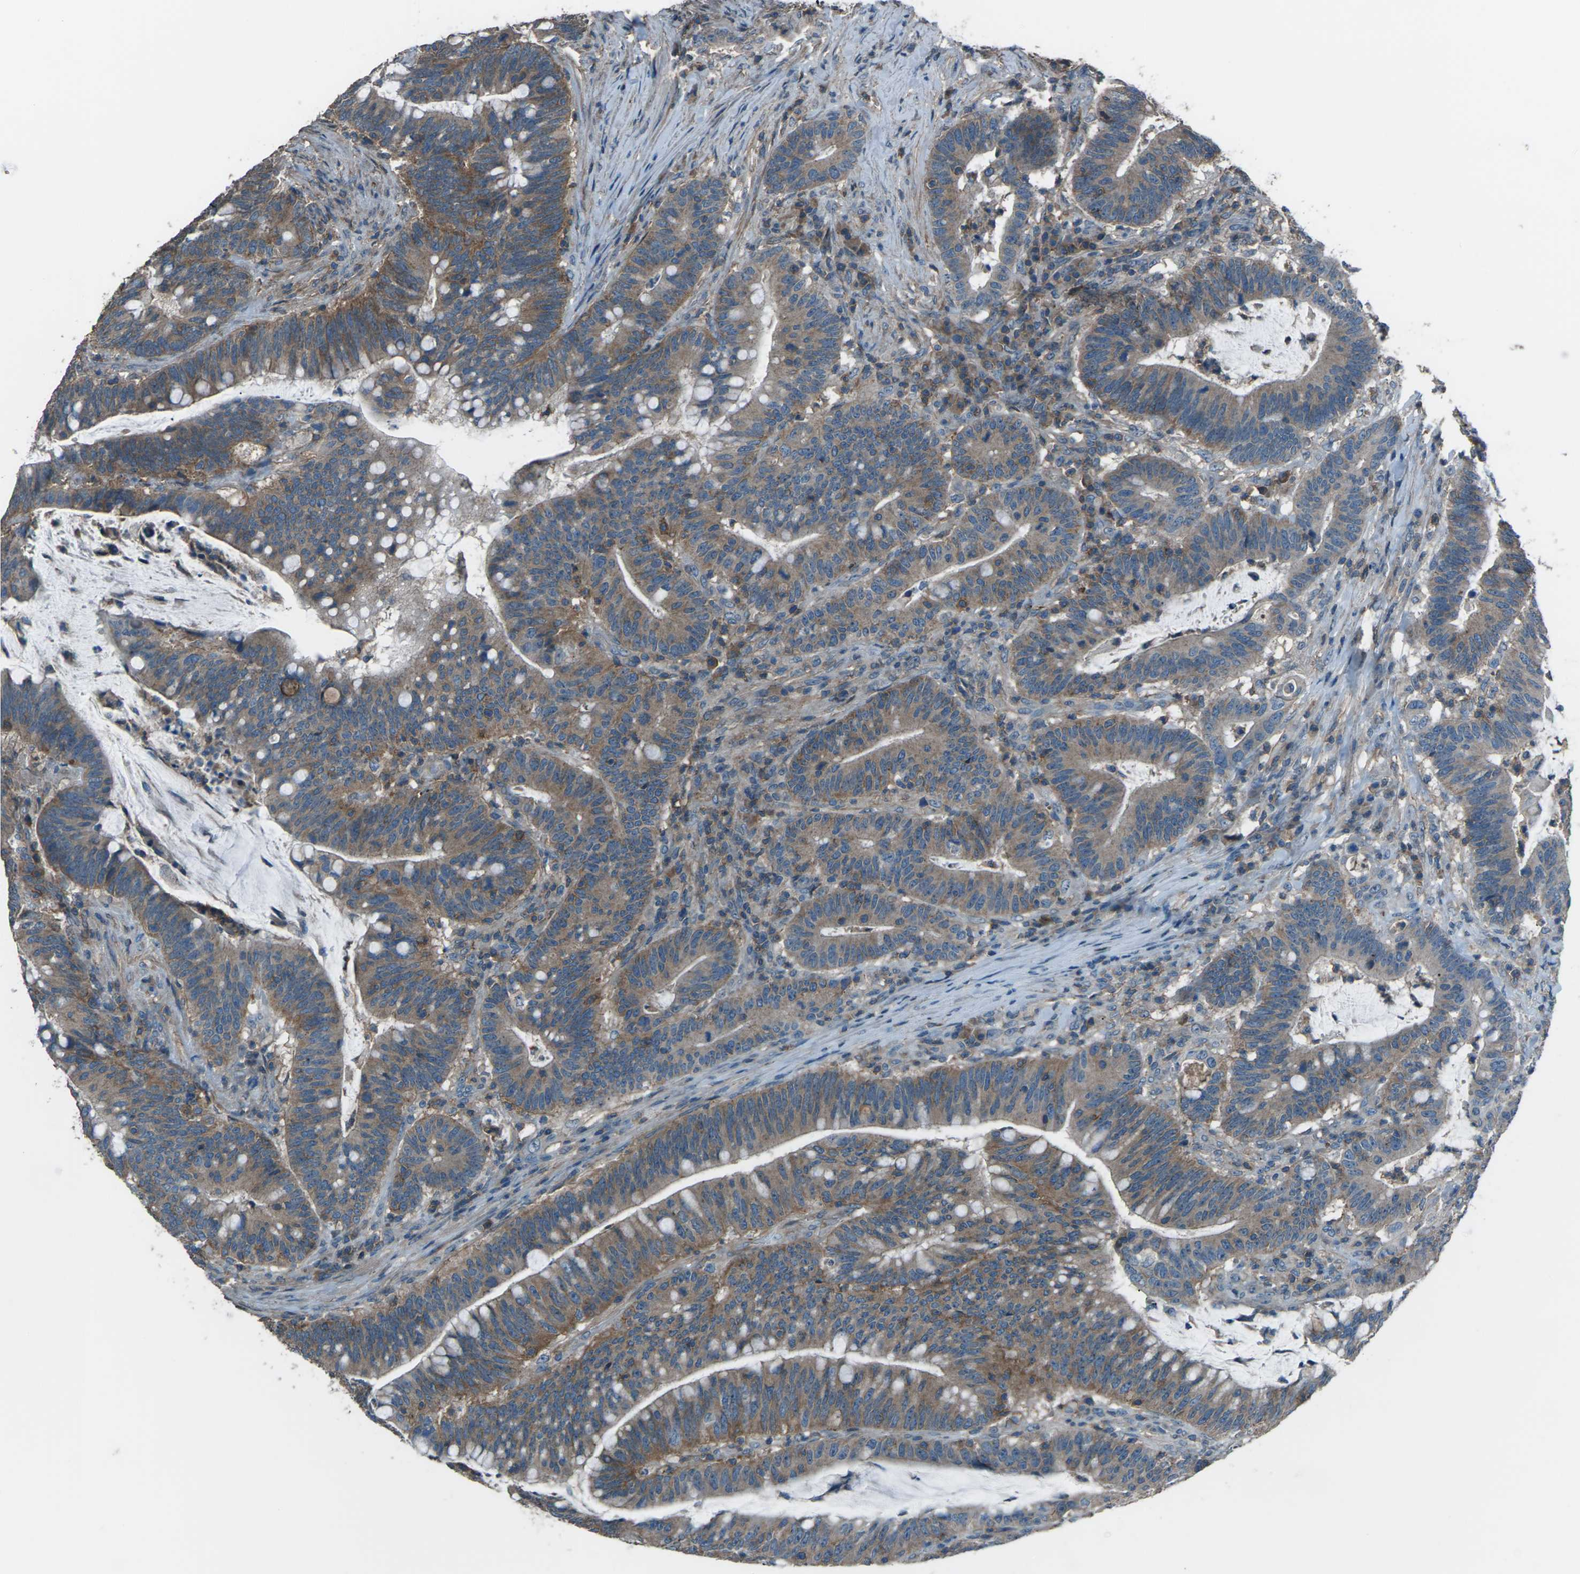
{"staining": {"intensity": "weak", "quantity": ">75%", "location": "cytoplasmic/membranous"}, "tissue": "colorectal cancer", "cell_type": "Tumor cells", "image_type": "cancer", "snomed": [{"axis": "morphology", "description": "Normal tissue, NOS"}, {"axis": "morphology", "description": "Adenocarcinoma, NOS"}, {"axis": "topography", "description": "Colon"}], "caption": "Immunohistochemistry (IHC) (DAB (3,3'-diaminobenzidine)) staining of human colorectal cancer (adenocarcinoma) exhibits weak cytoplasmic/membranous protein staining in approximately >75% of tumor cells. Nuclei are stained in blue.", "gene": "CMTM4", "patient": {"sex": "female", "age": 66}}